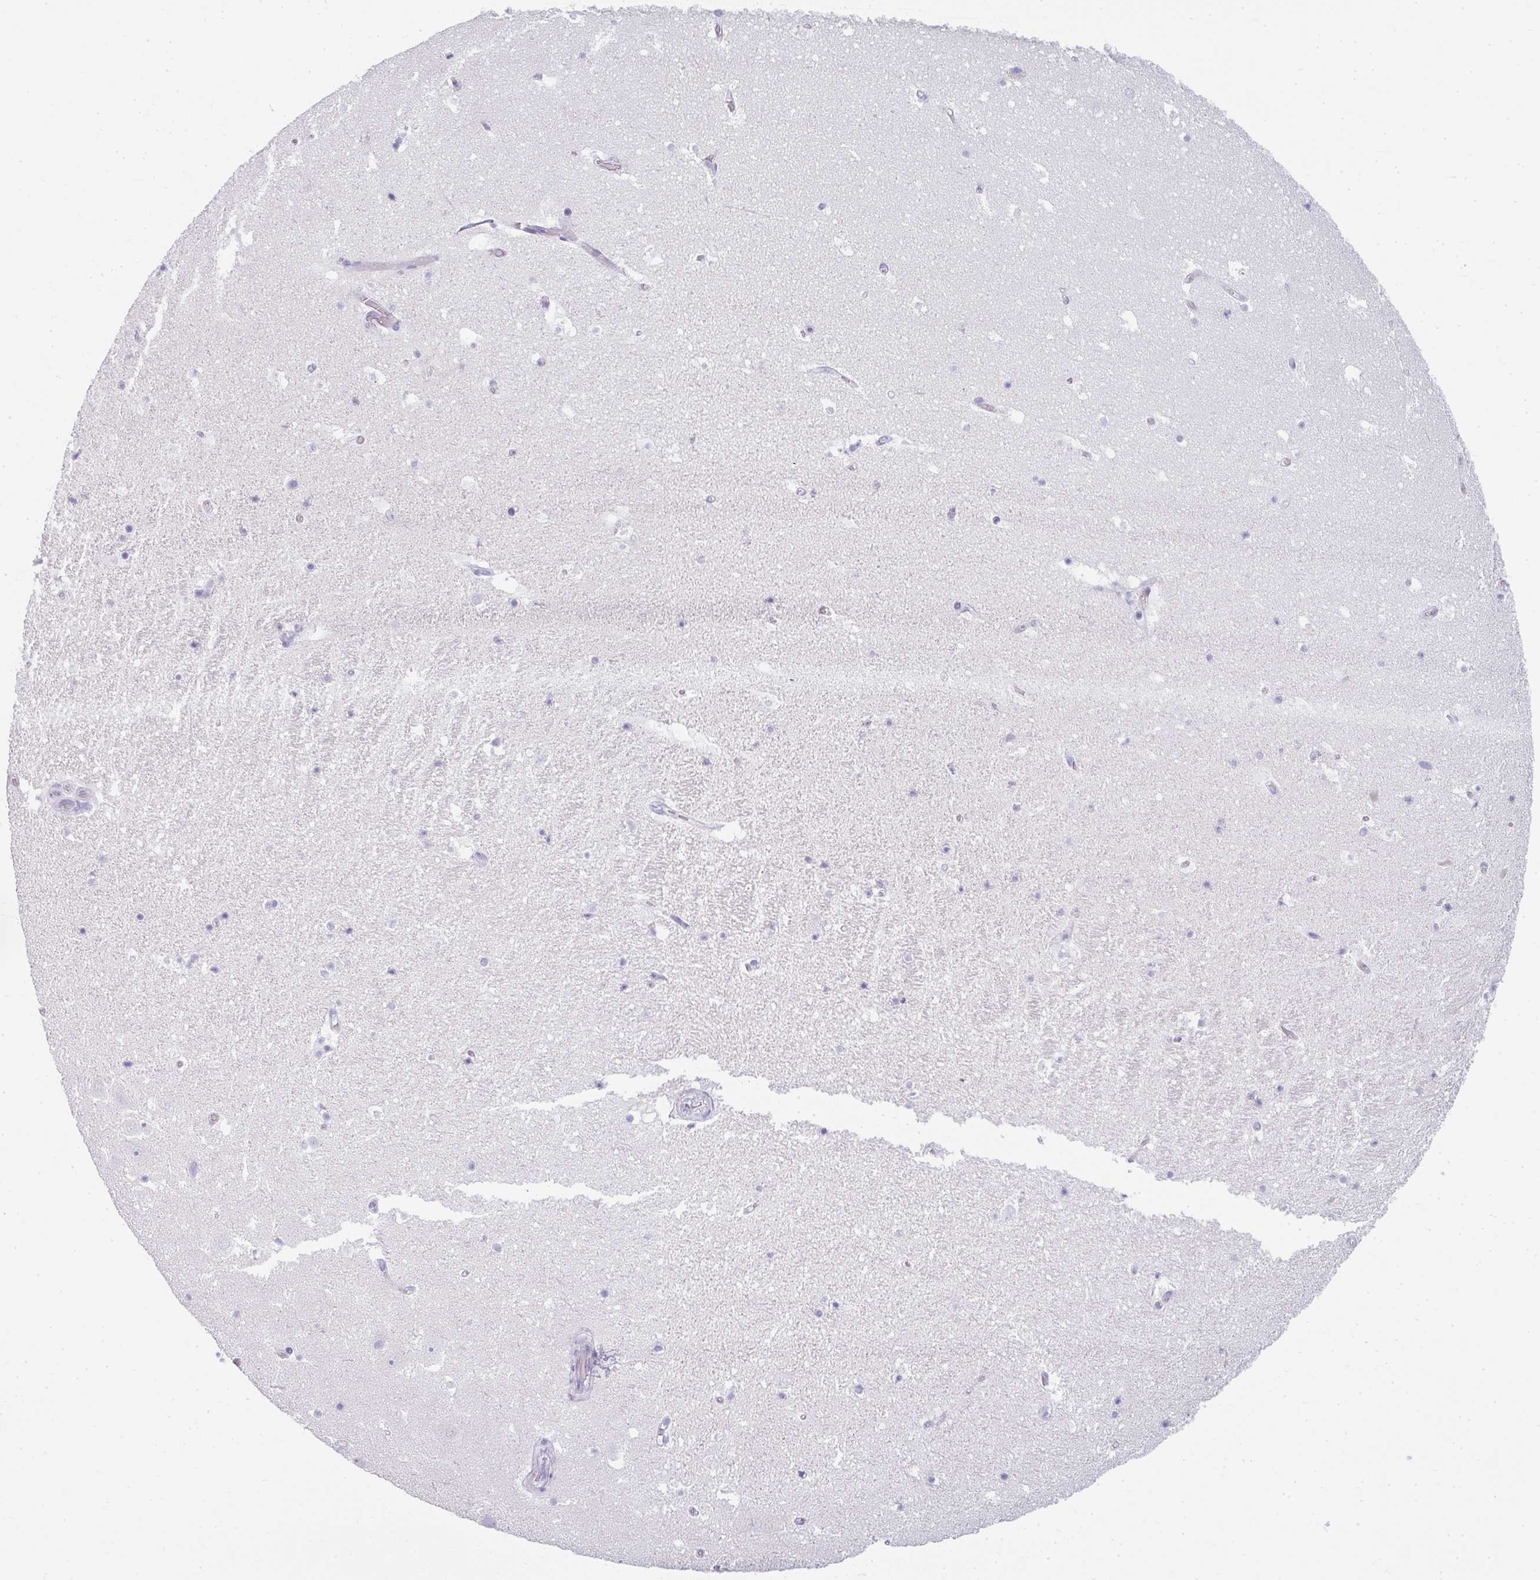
{"staining": {"intensity": "negative", "quantity": "none", "location": "none"}, "tissue": "hippocampus", "cell_type": "Glial cells", "image_type": "normal", "snomed": [{"axis": "morphology", "description": "Normal tissue, NOS"}, {"axis": "topography", "description": "Hippocampus"}], "caption": "The photomicrograph shows no staining of glial cells in unremarkable hippocampus. The staining is performed using DAB brown chromogen with nuclei counter-stained in using hematoxylin.", "gene": "NEU2", "patient": {"sex": "female", "age": 42}}